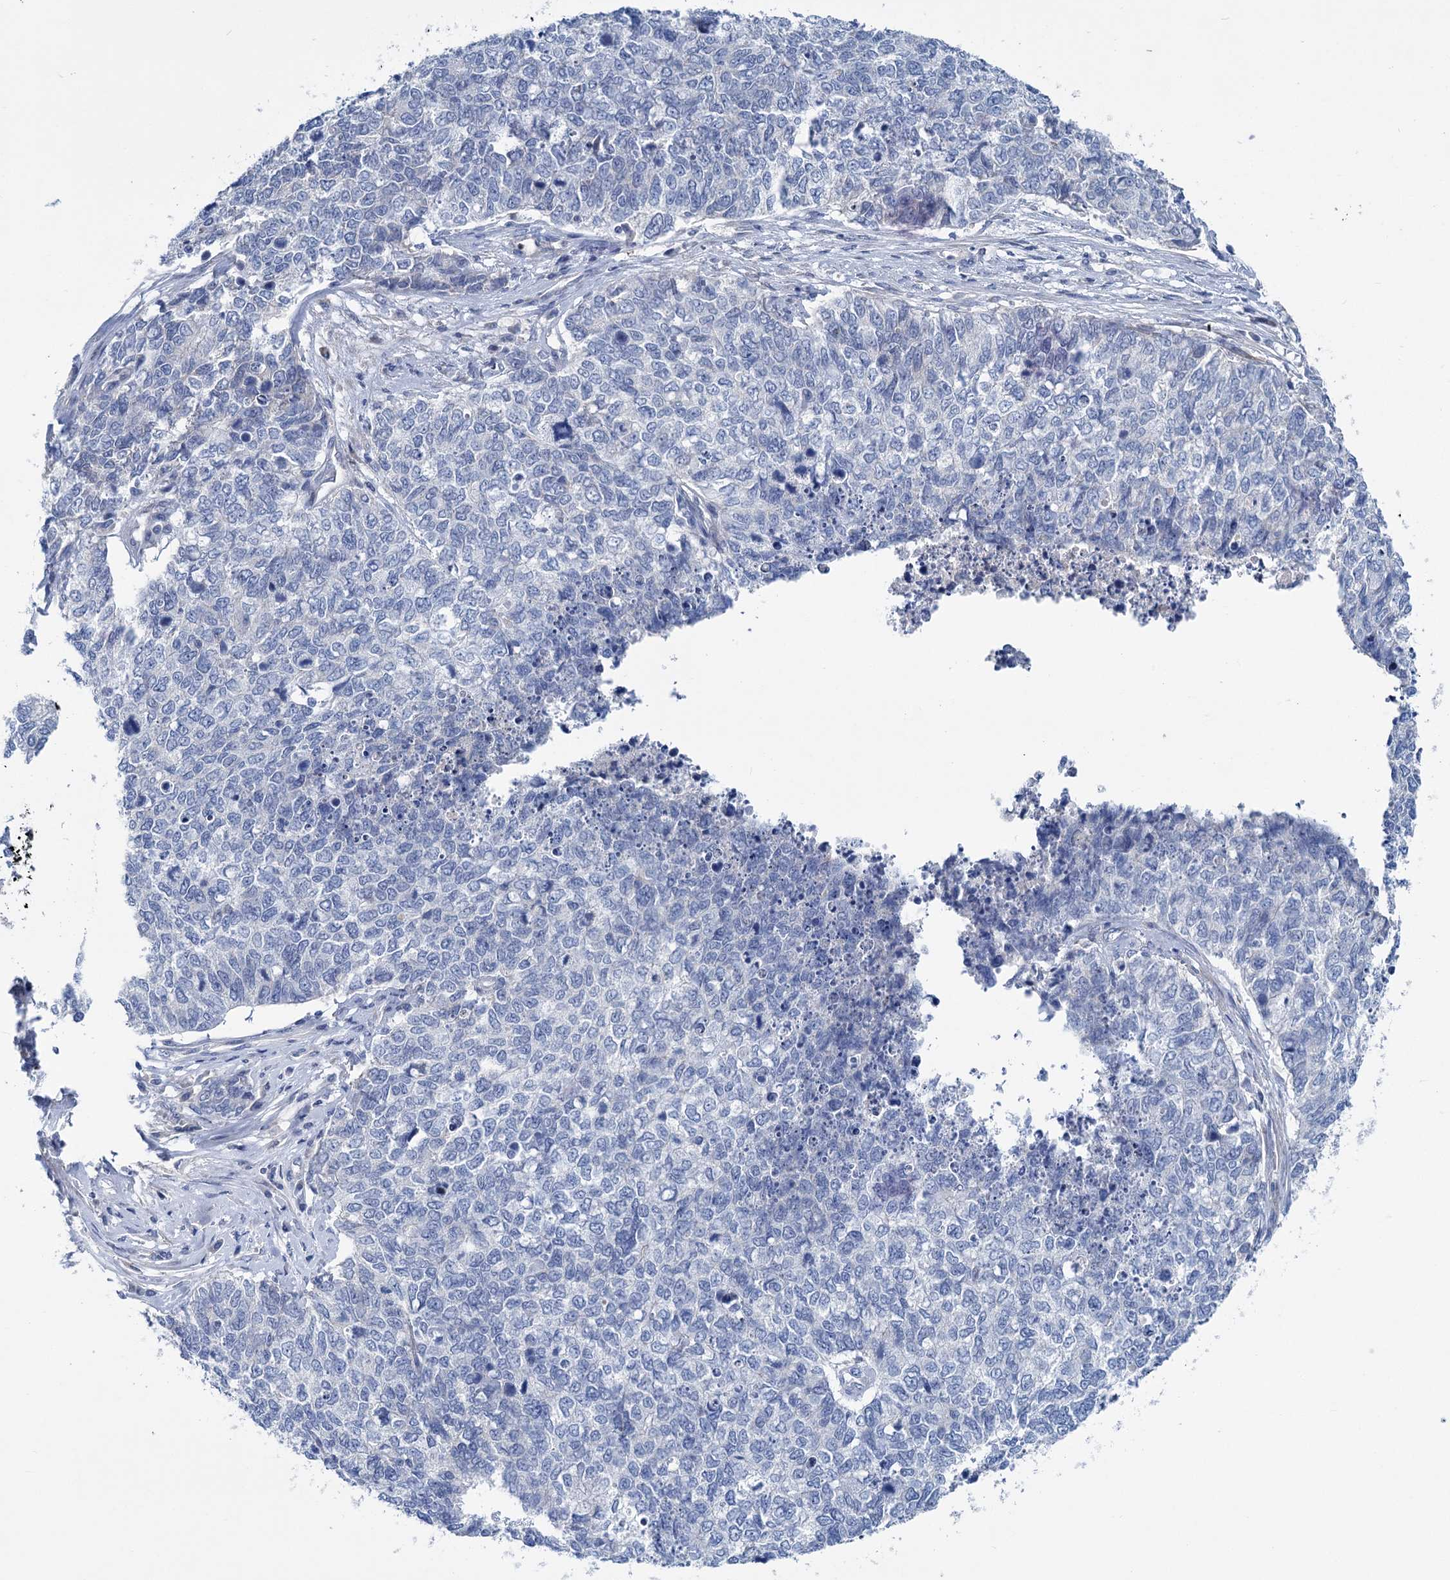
{"staining": {"intensity": "negative", "quantity": "none", "location": "none"}, "tissue": "cervical cancer", "cell_type": "Tumor cells", "image_type": "cancer", "snomed": [{"axis": "morphology", "description": "Squamous cell carcinoma, NOS"}, {"axis": "topography", "description": "Cervix"}], "caption": "High power microscopy micrograph of an immunohistochemistry (IHC) micrograph of cervical squamous cell carcinoma, revealing no significant expression in tumor cells. (DAB immunohistochemistry with hematoxylin counter stain).", "gene": "CHDH", "patient": {"sex": "female", "age": 63}}